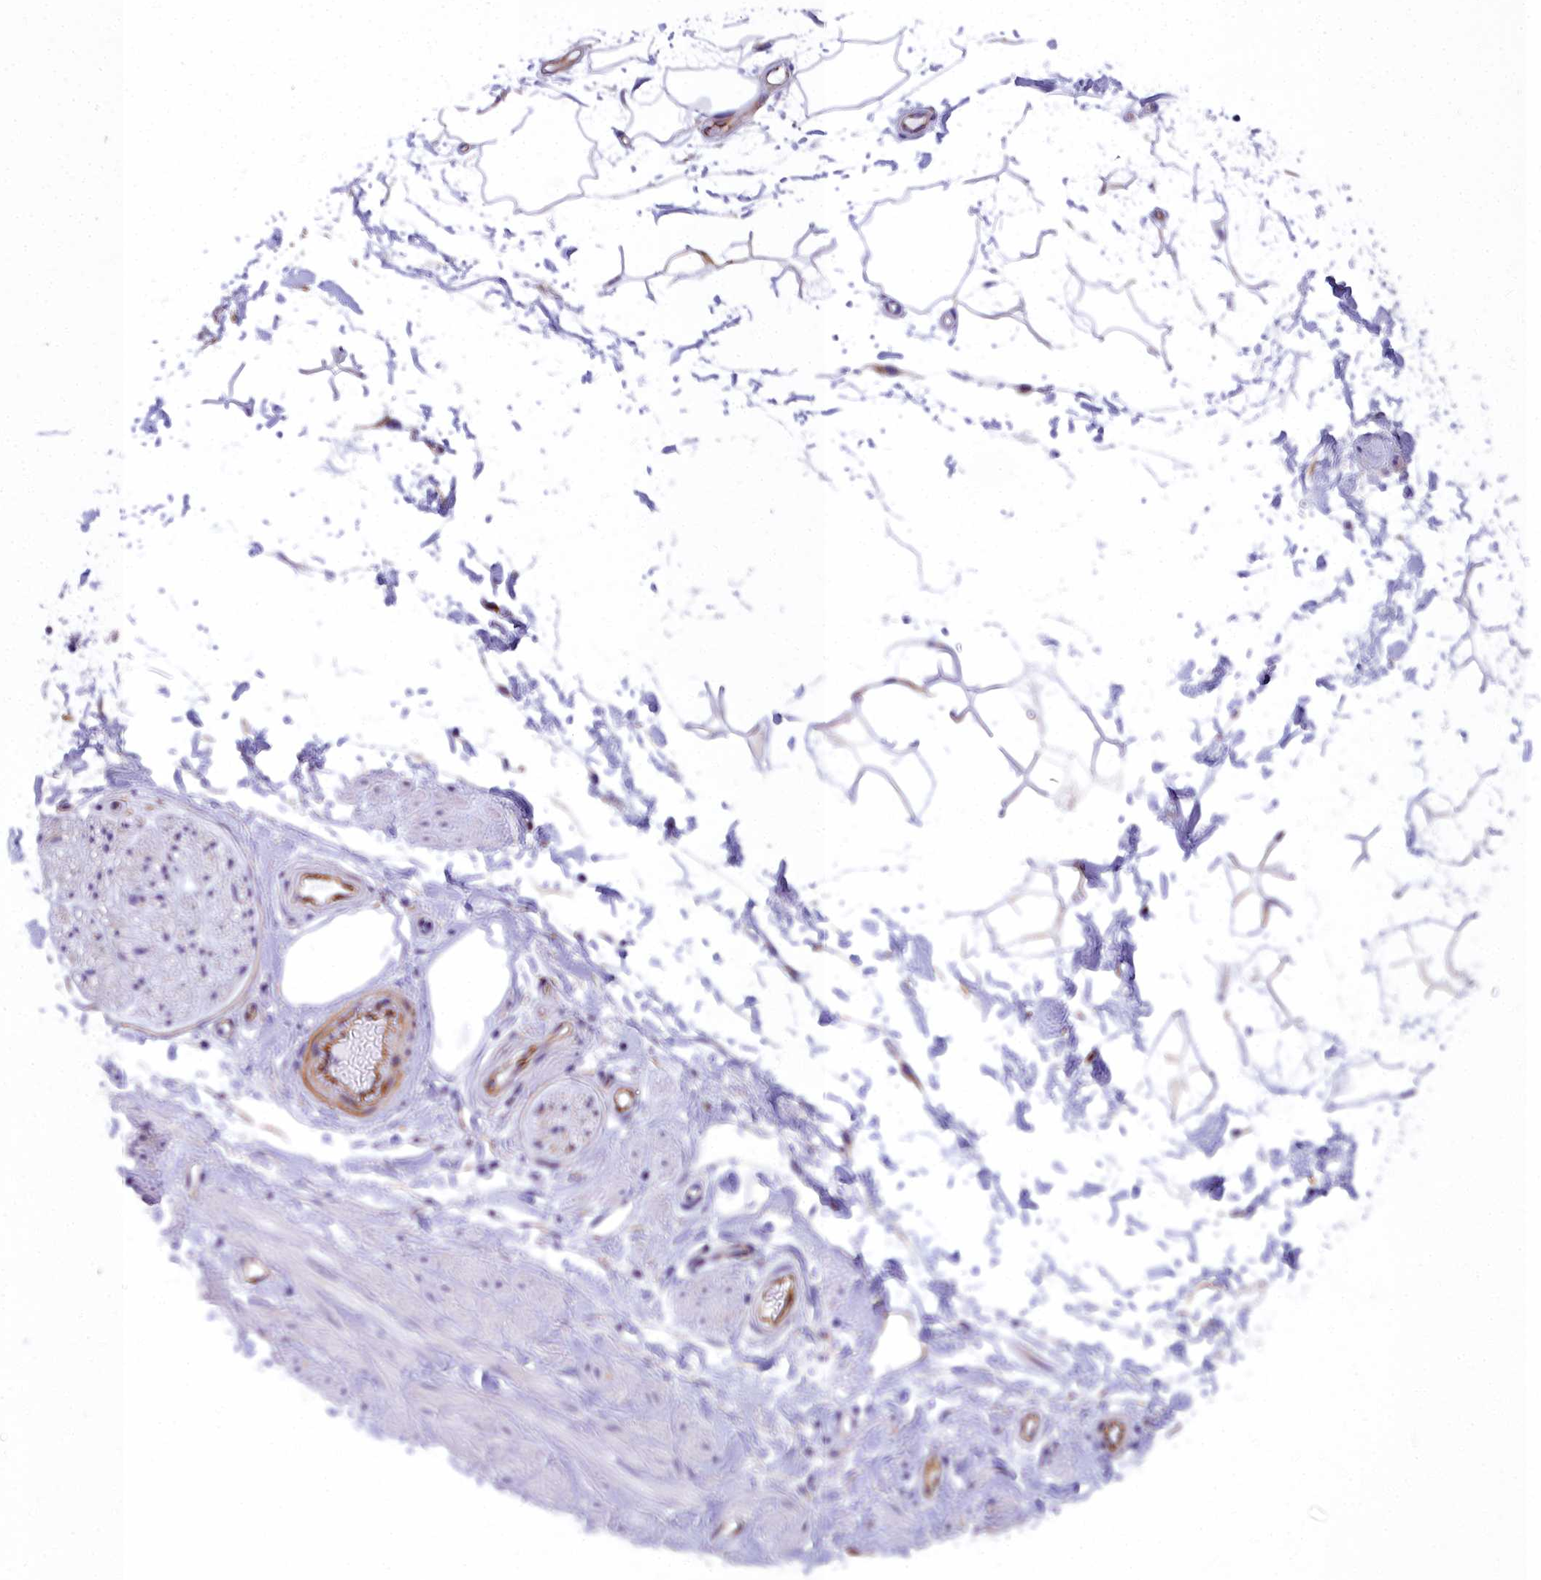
{"staining": {"intensity": "negative", "quantity": "none", "location": "none"}, "tissue": "adipose tissue", "cell_type": "Adipocytes", "image_type": "normal", "snomed": [{"axis": "morphology", "description": "Normal tissue, NOS"}, {"axis": "topography", "description": "Soft tissue"}, {"axis": "topography", "description": "Adipose tissue"}, {"axis": "topography", "description": "Vascular tissue"}, {"axis": "topography", "description": "Peripheral nerve tissue"}], "caption": "A high-resolution image shows IHC staining of benign adipose tissue, which shows no significant expression in adipocytes.", "gene": "TIMM22", "patient": {"sex": "male", "age": 74}}